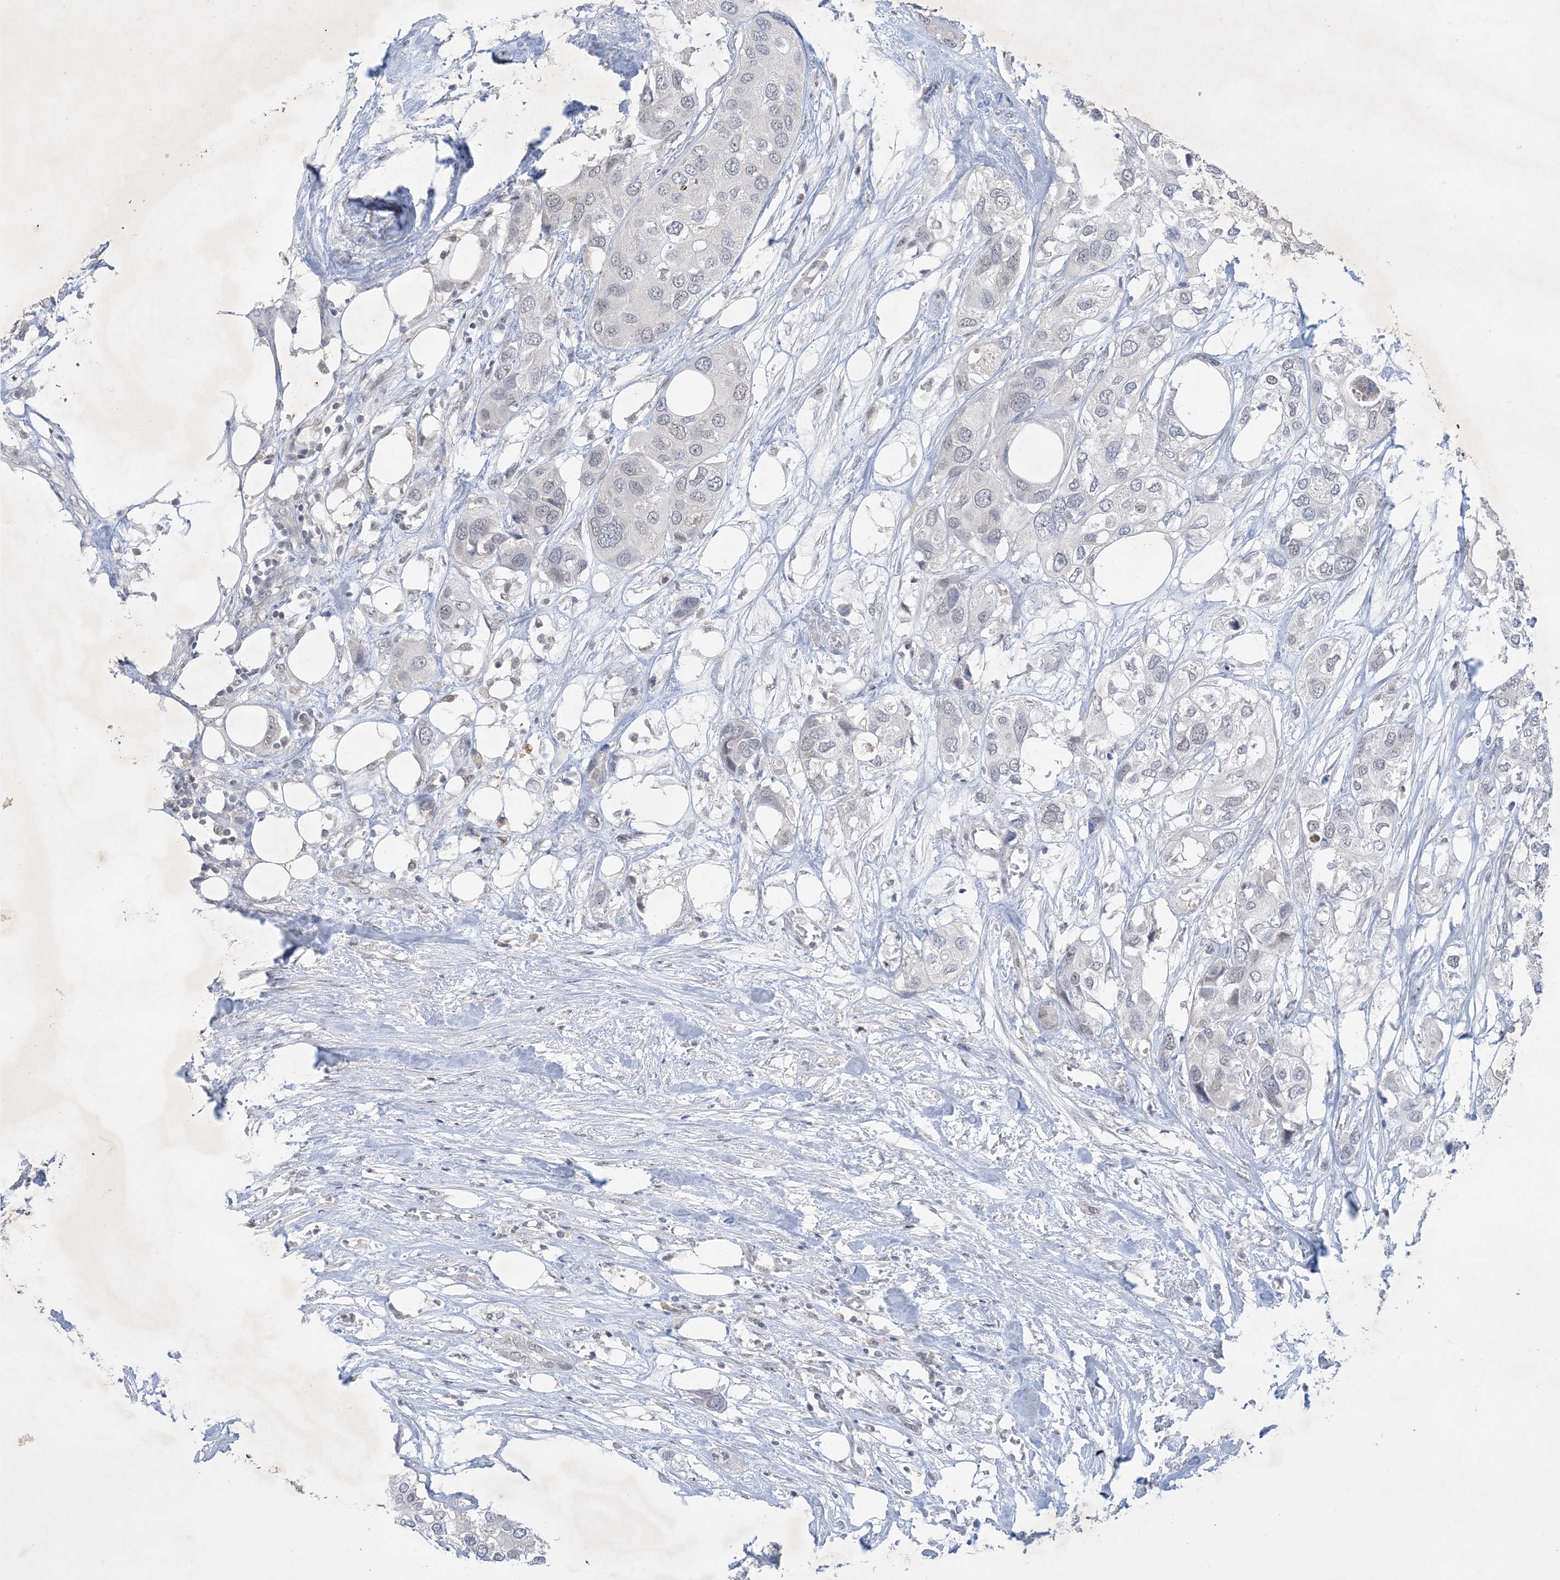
{"staining": {"intensity": "negative", "quantity": "none", "location": "none"}, "tissue": "urothelial cancer", "cell_type": "Tumor cells", "image_type": "cancer", "snomed": [{"axis": "morphology", "description": "Urothelial carcinoma, High grade"}, {"axis": "topography", "description": "Urinary bladder"}], "caption": "The IHC micrograph has no significant expression in tumor cells of high-grade urothelial carcinoma tissue. (Stains: DAB immunohistochemistry (IHC) with hematoxylin counter stain, Microscopy: brightfield microscopy at high magnification).", "gene": "ZNF674", "patient": {"sex": "male", "age": 64}}